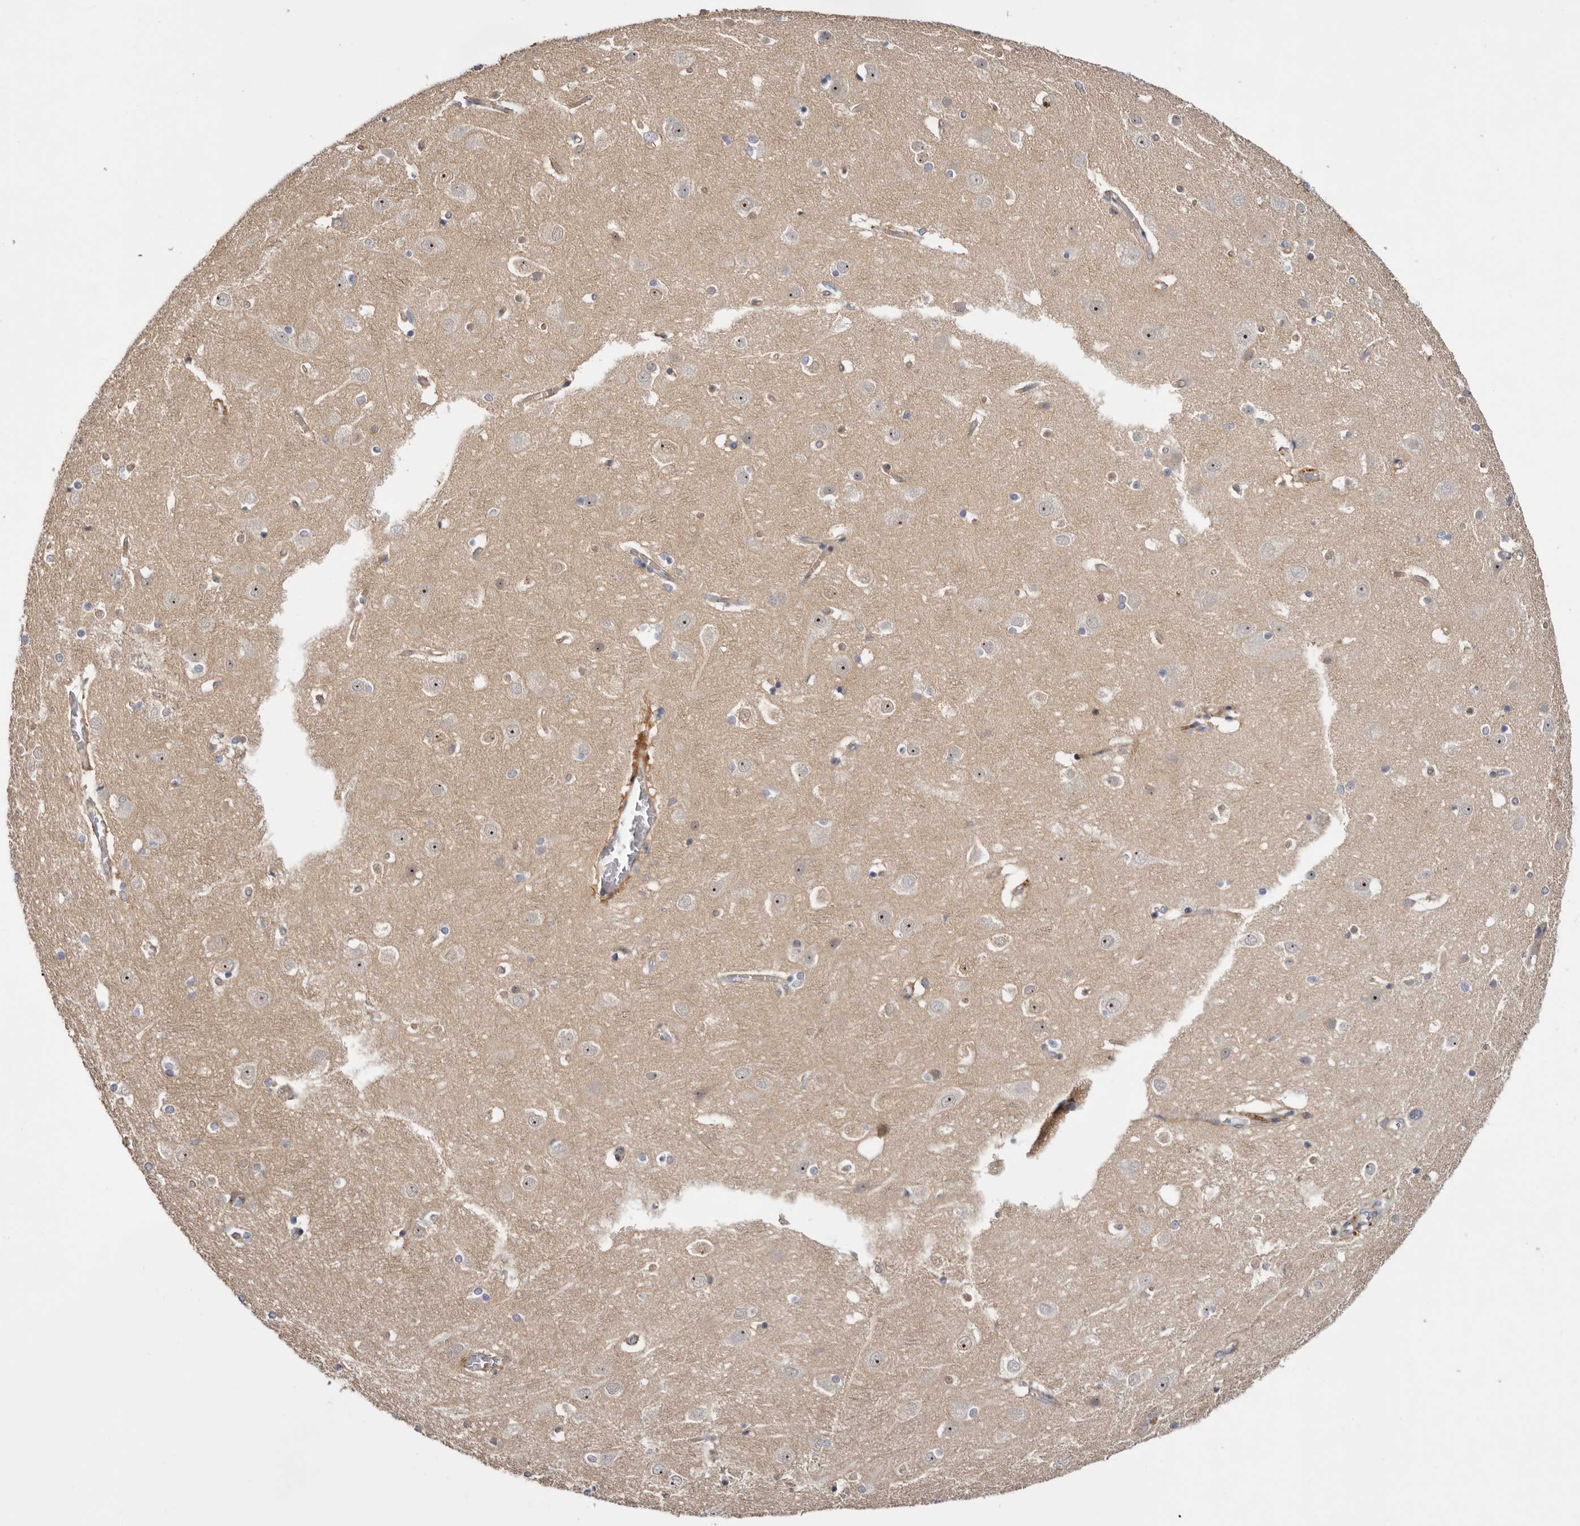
{"staining": {"intensity": "moderate", "quantity": ">75%", "location": "cytoplasmic/membranous"}, "tissue": "cerebral cortex", "cell_type": "Endothelial cells", "image_type": "normal", "snomed": [{"axis": "morphology", "description": "Normal tissue, NOS"}, {"axis": "topography", "description": "Cerebral cortex"}], "caption": "An immunohistochemistry (IHC) micrograph of normal tissue is shown. Protein staining in brown labels moderate cytoplasmic/membranous positivity in cerebral cortex within endothelial cells. (DAB (3,3'-diaminobenzidine) IHC, brown staining for protein, blue staining for nuclei).", "gene": "PANK4", "patient": {"sex": "male", "age": 54}}